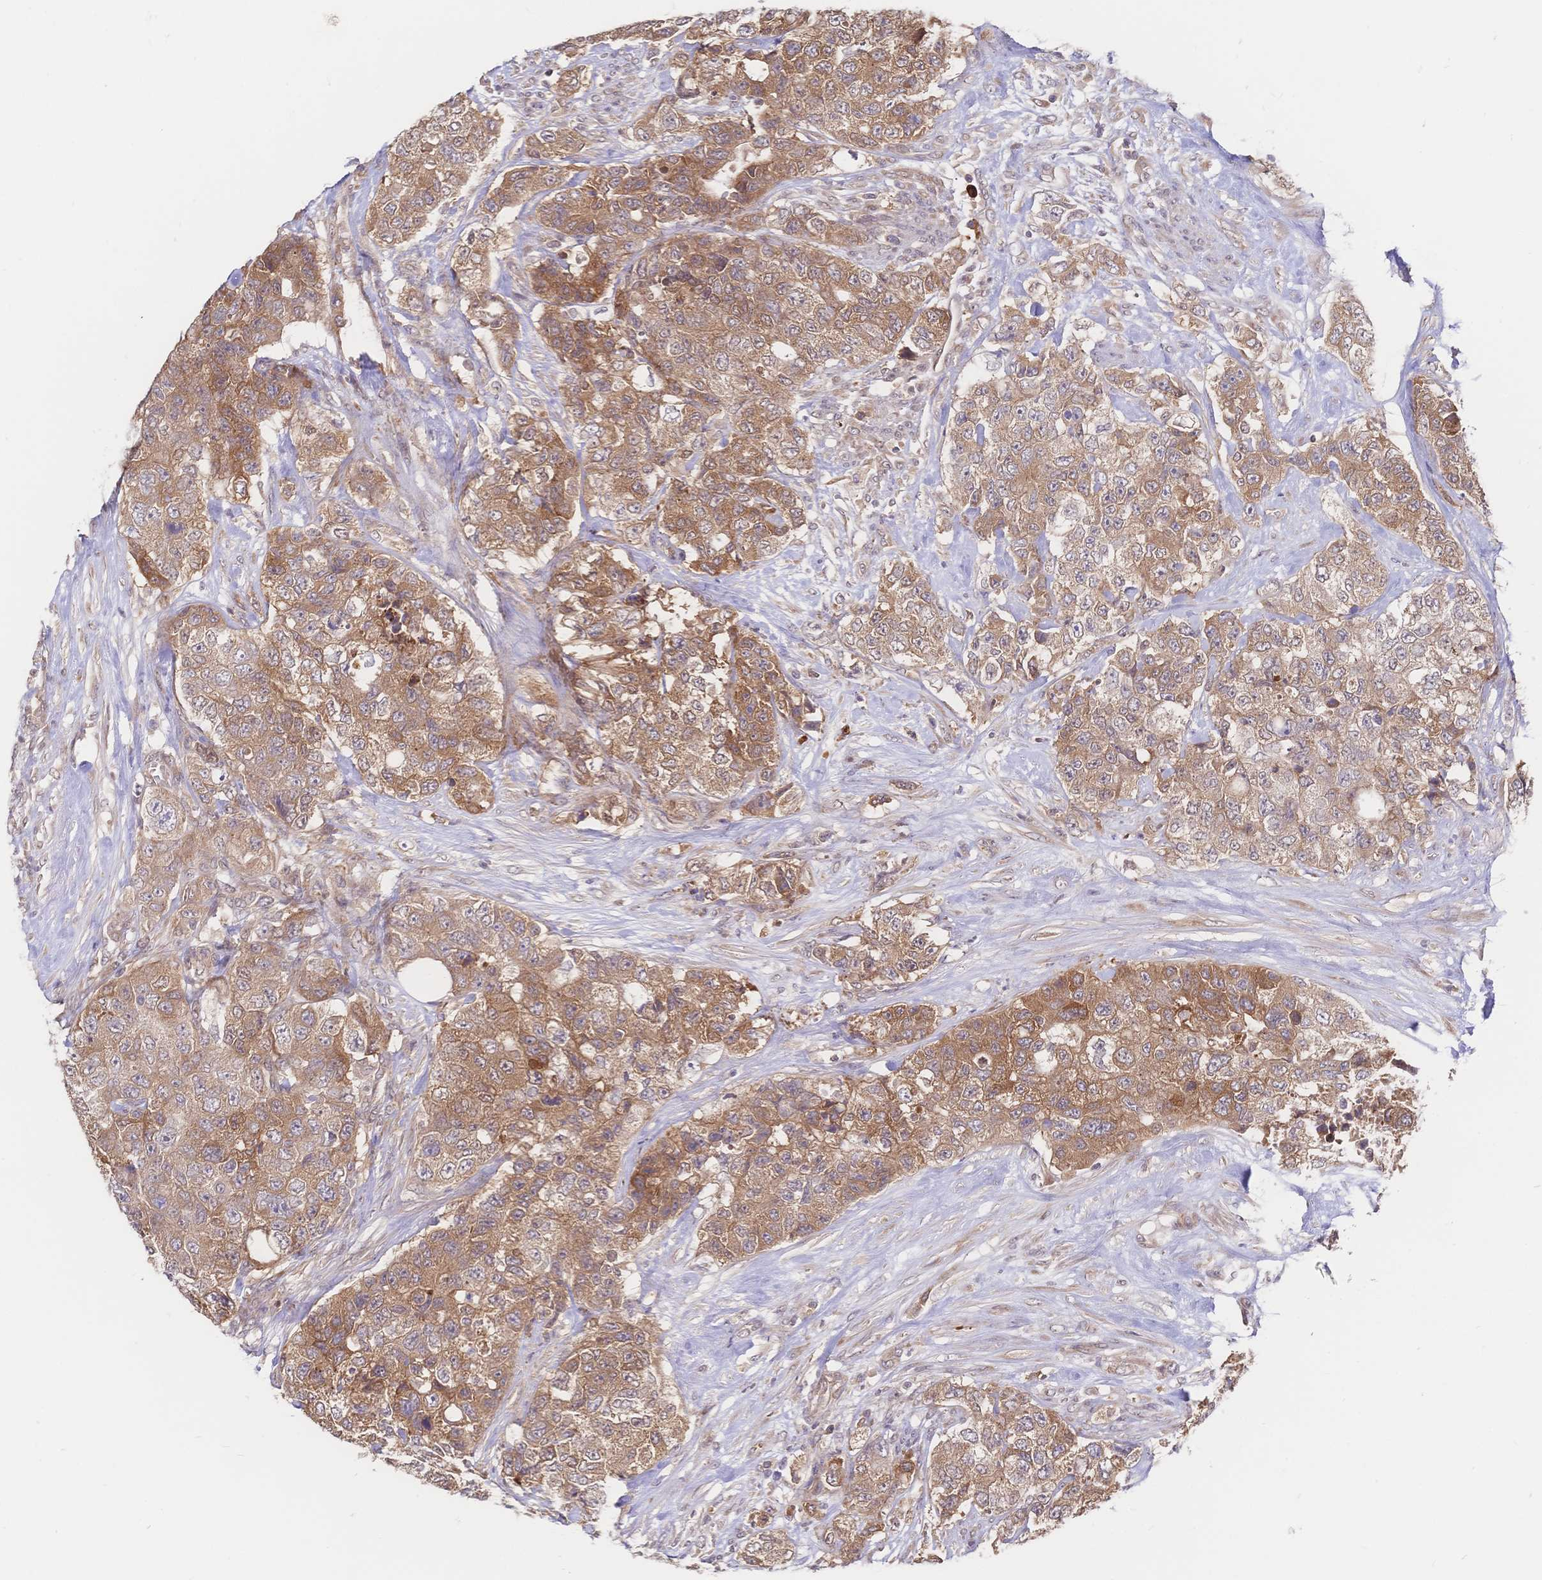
{"staining": {"intensity": "moderate", "quantity": ">75%", "location": "cytoplasmic/membranous"}, "tissue": "urothelial cancer", "cell_type": "Tumor cells", "image_type": "cancer", "snomed": [{"axis": "morphology", "description": "Urothelial carcinoma, High grade"}, {"axis": "topography", "description": "Urinary bladder"}], "caption": "This micrograph shows urothelial carcinoma (high-grade) stained with IHC to label a protein in brown. The cytoplasmic/membranous of tumor cells show moderate positivity for the protein. Nuclei are counter-stained blue.", "gene": "LMO4", "patient": {"sex": "female", "age": 78}}